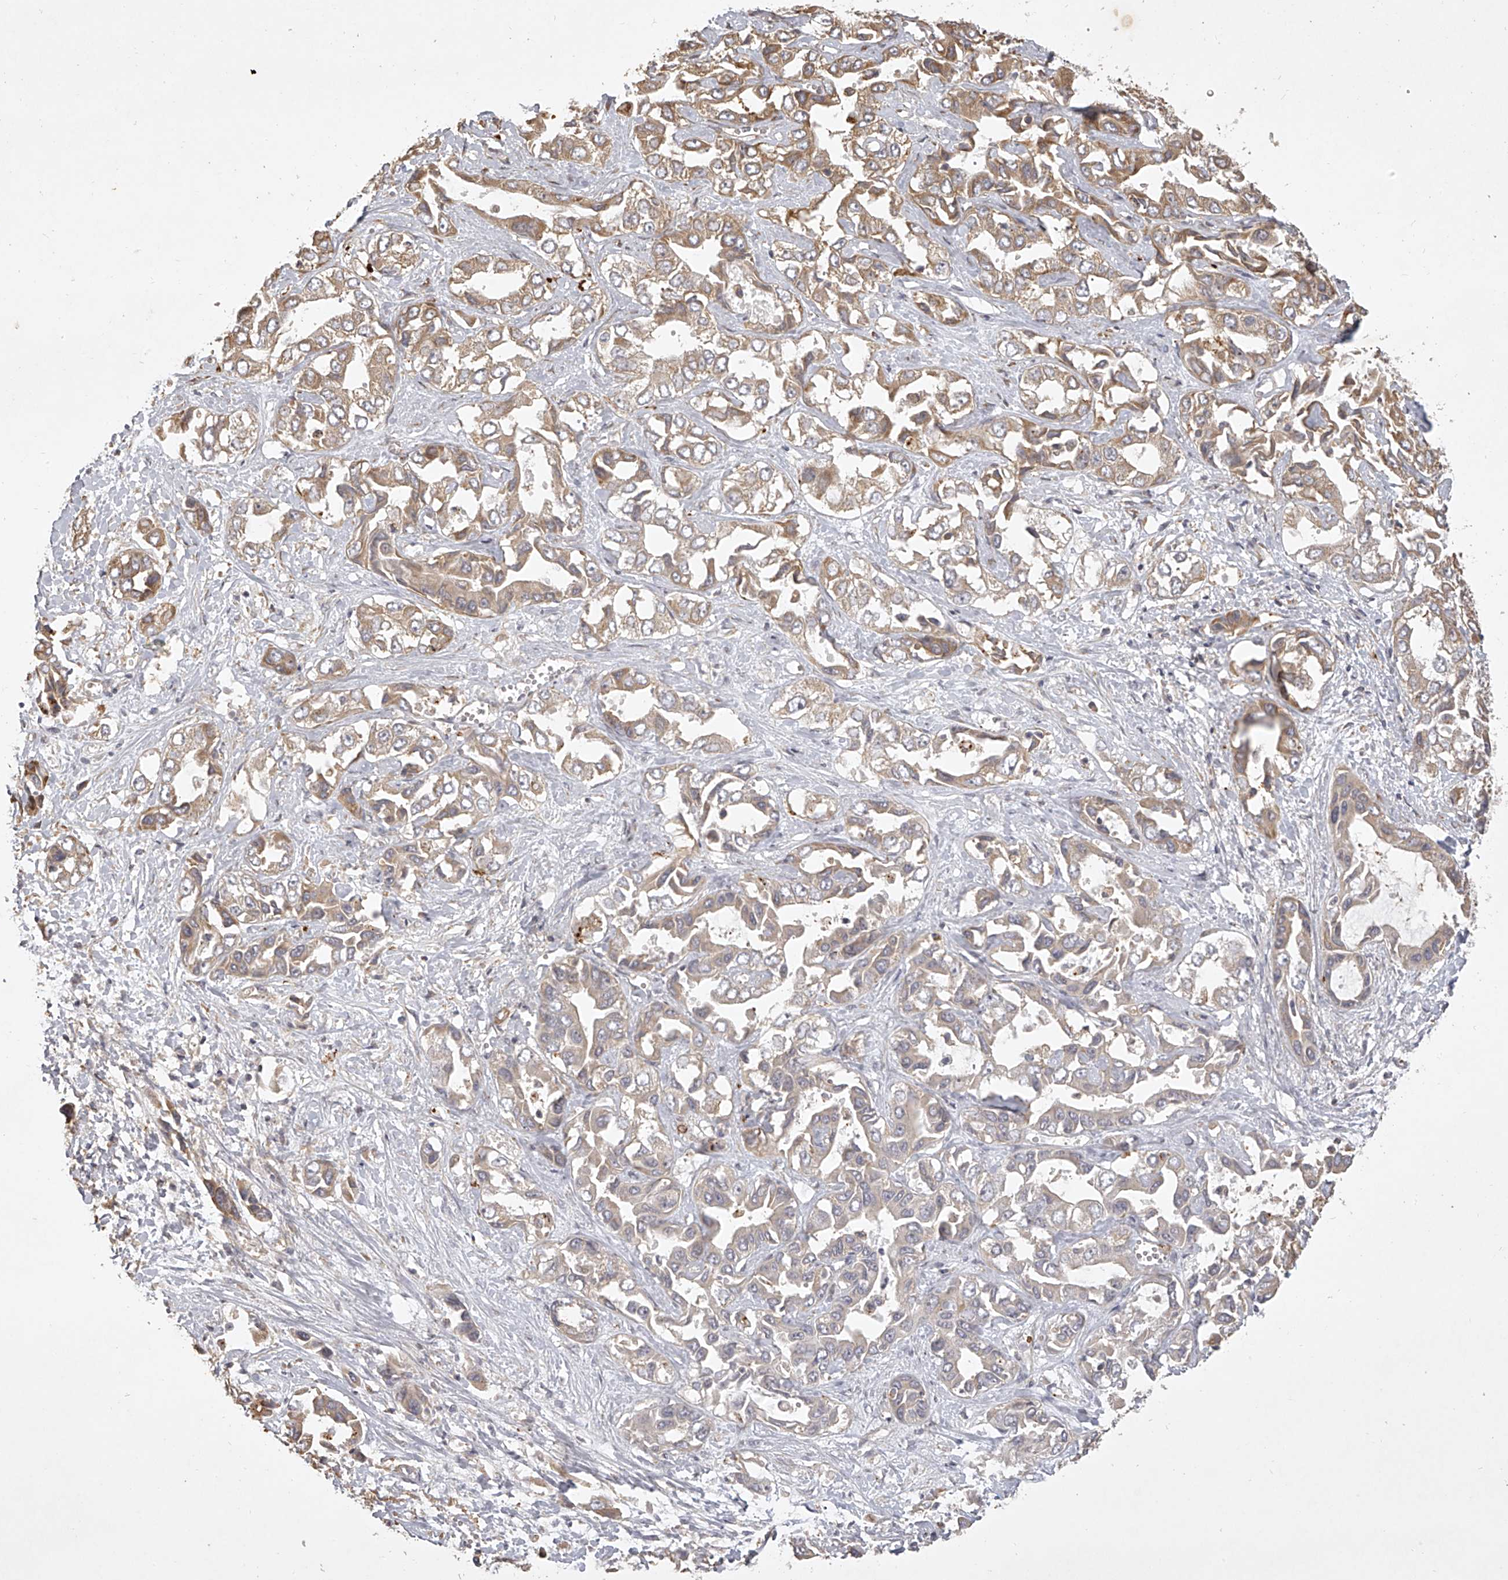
{"staining": {"intensity": "moderate", "quantity": ">75%", "location": "cytoplasmic/membranous"}, "tissue": "liver cancer", "cell_type": "Tumor cells", "image_type": "cancer", "snomed": [{"axis": "morphology", "description": "Cholangiocarcinoma"}, {"axis": "topography", "description": "Liver"}], "caption": "This micrograph reveals IHC staining of human cholangiocarcinoma (liver), with medium moderate cytoplasmic/membranous staining in approximately >75% of tumor cells.", "gene": "DOCK9", "patient": {"sex": "female", "age": 52}}